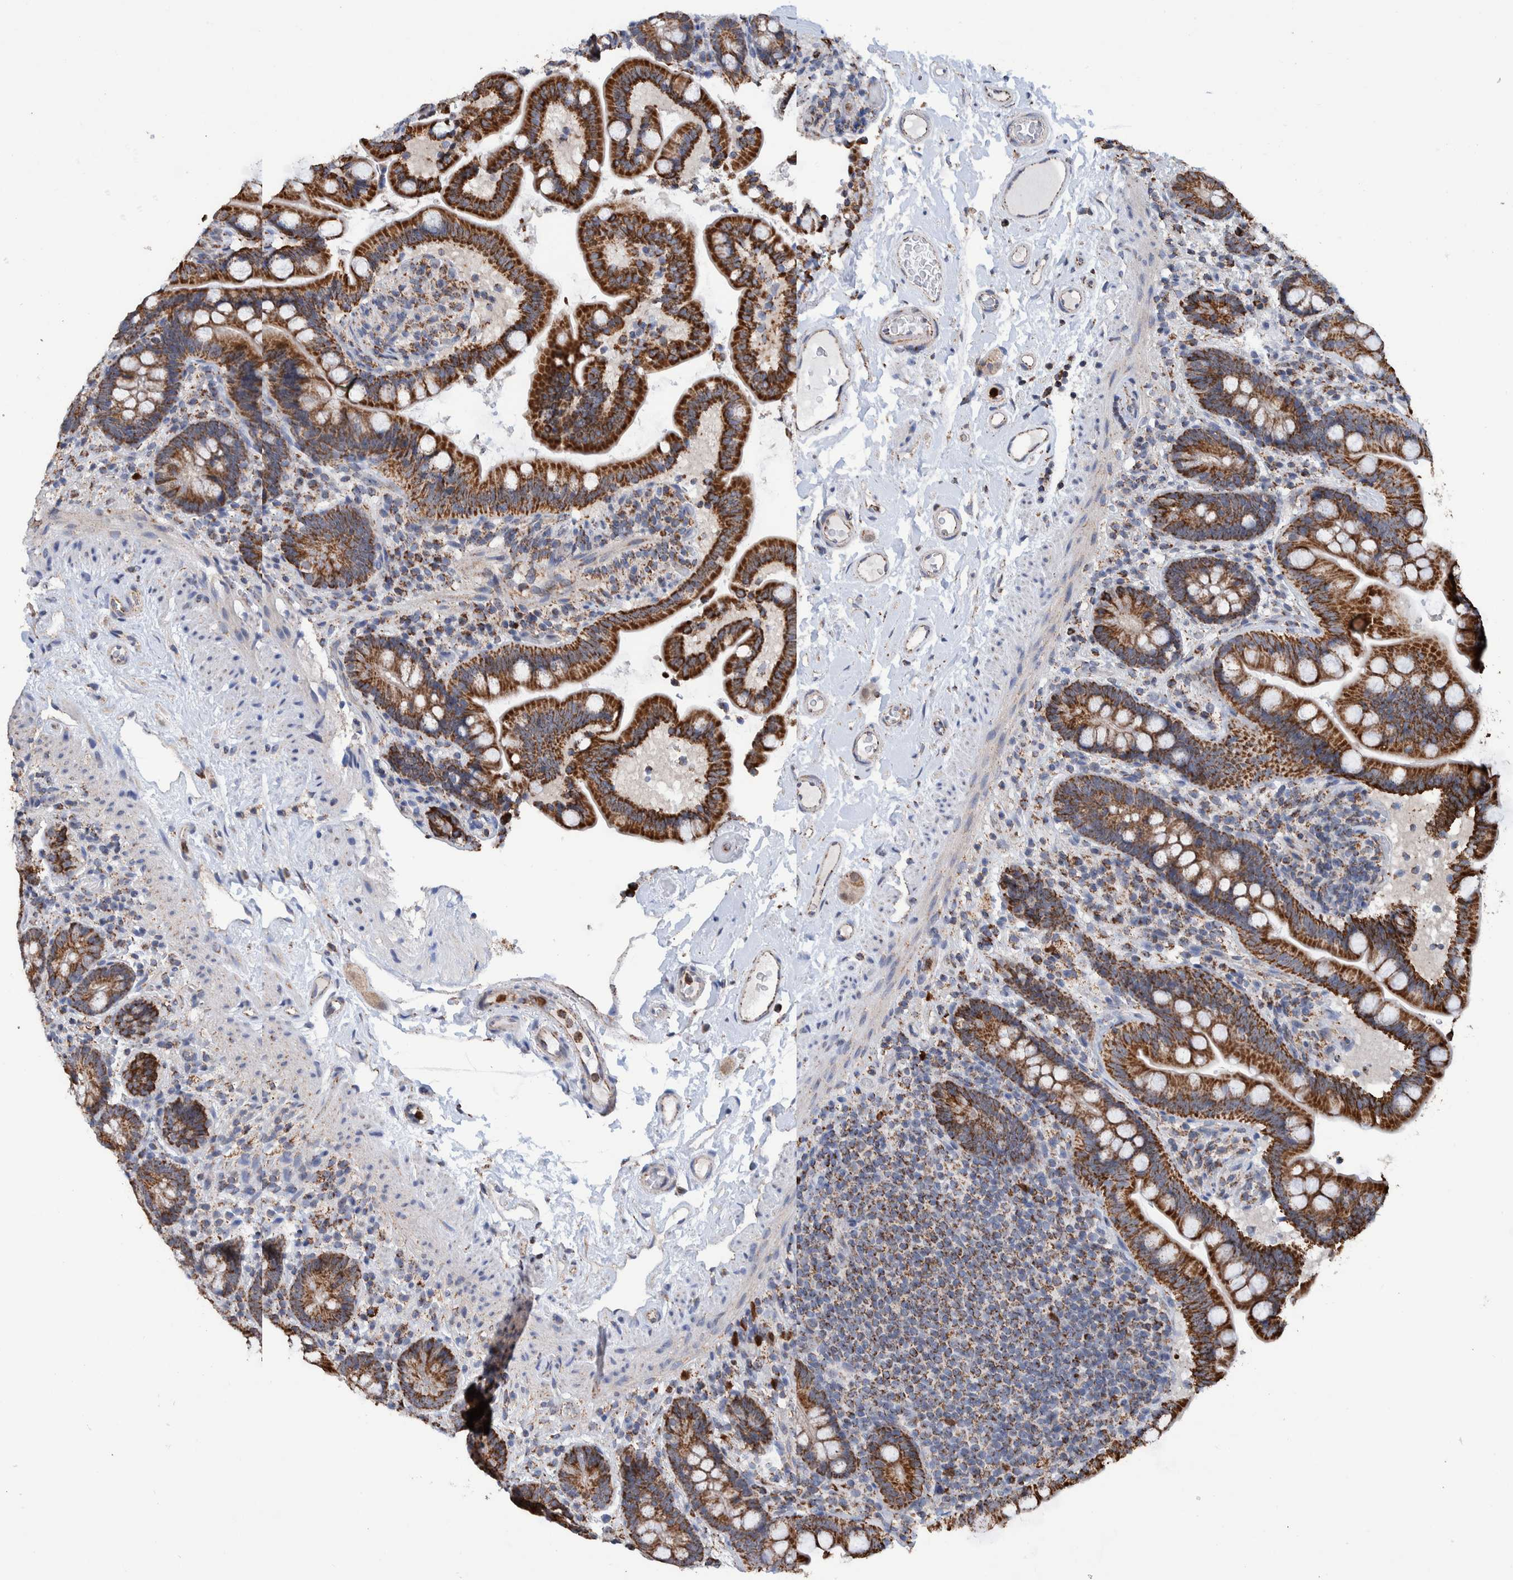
{"staining": {"intensity": "moderate", "quantity": ">75%", "location": "cytoplasmic/membranous"}, "tissue": "colon", "cell_type": "Endothelial cells", "image_type": "normal", "snomed": [{"axis": "morphology", "description": "Normal tissue, NOS"}, {"axis": "topography", "description": "Smooth muscle"}, {"axis": "topography", "description": "Colon"}], "caption": "Colon was stained to show a protein in brown. There is medium levels of moderate cytoplasmic/membranous staining in about >75% of endothelial cells. Nuclei are stained in blue.", "gene": "DECR1", "patient": {"sex": "male", "age": 73}}